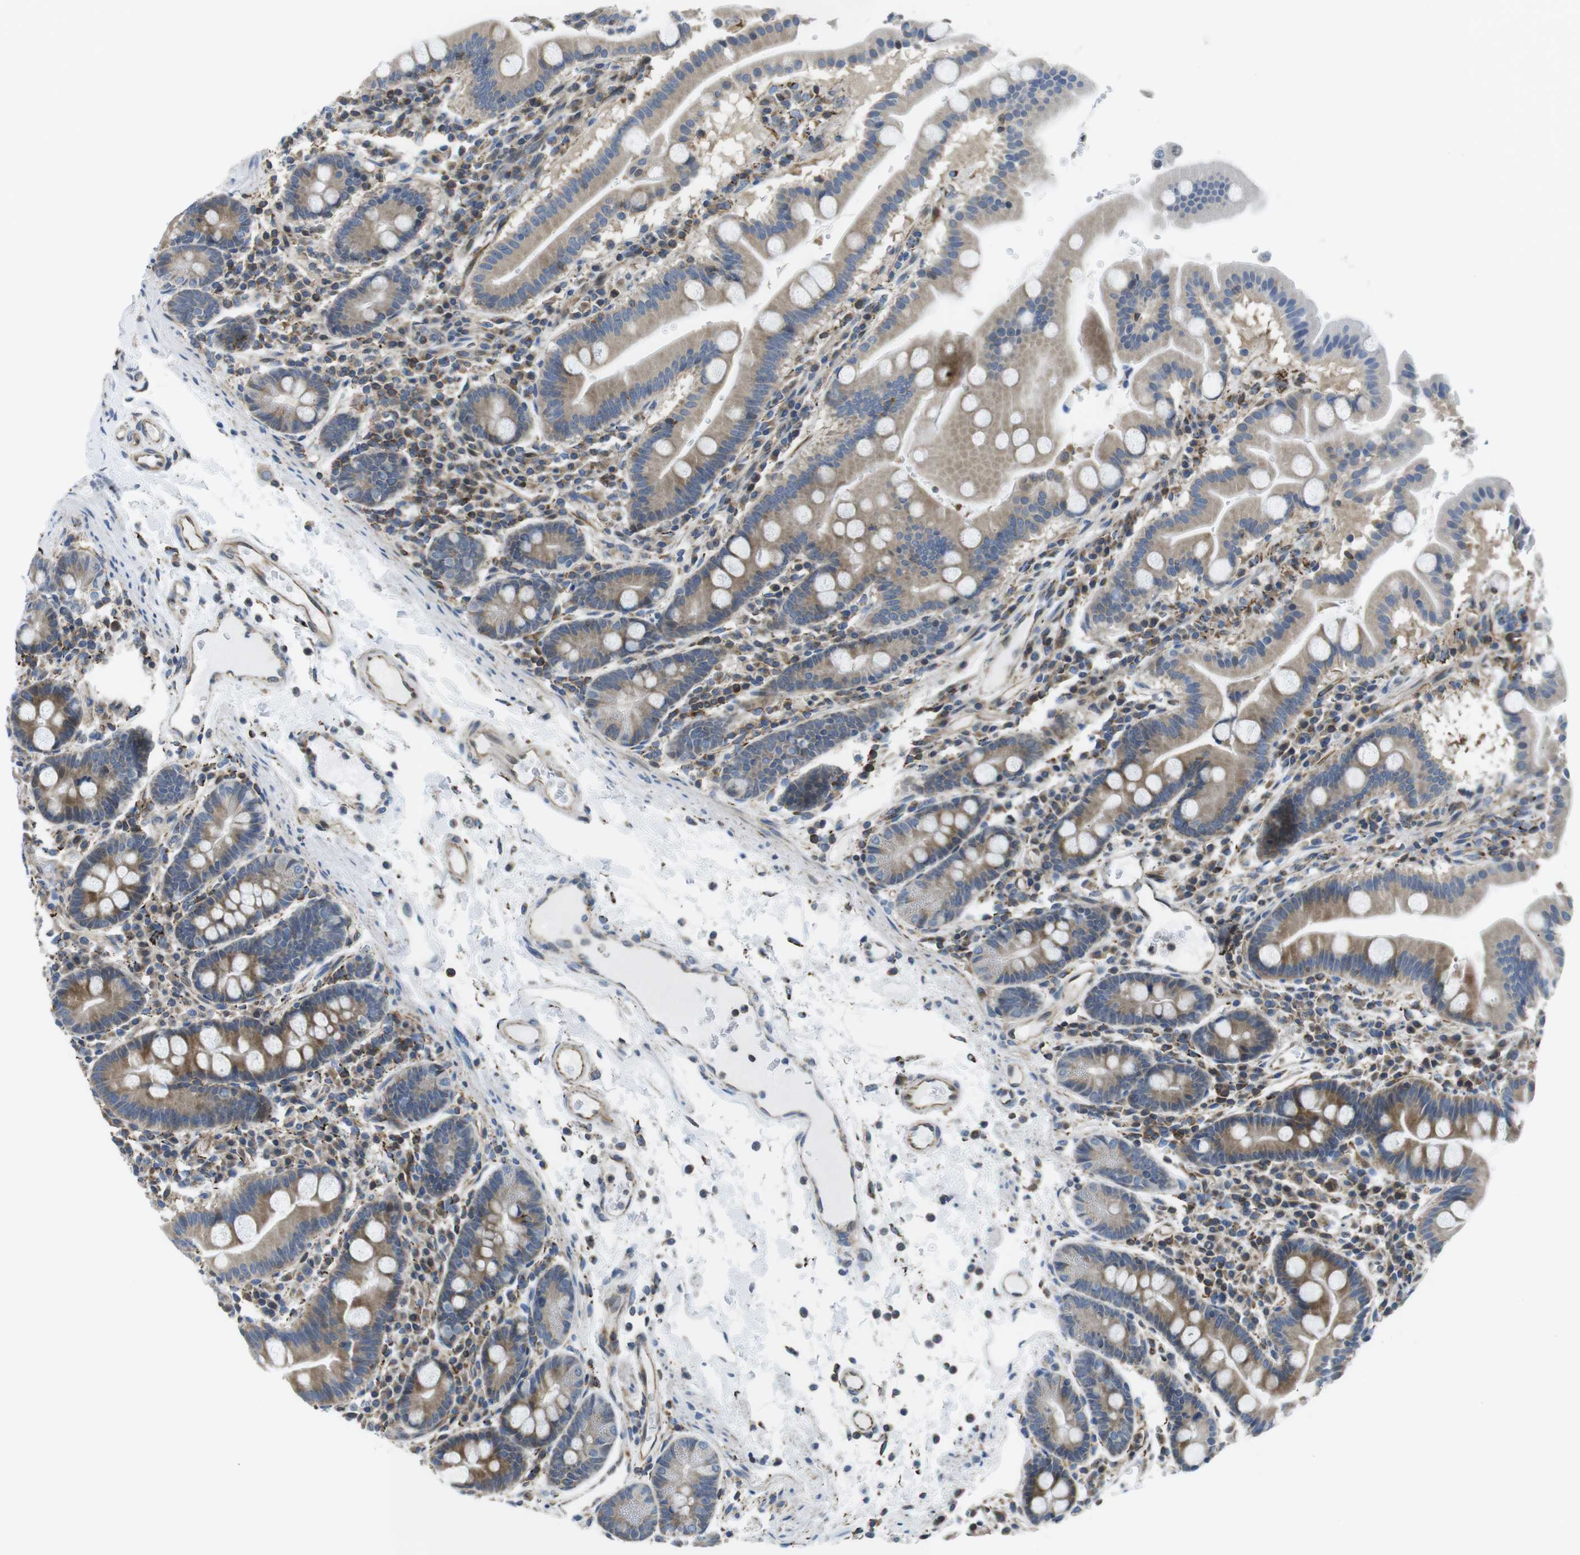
{"staining": {"intensity": "moderate", "quantity": "25%-75%", "location": "cytoplasmic/membranous"}, "tissue": "duodenum", "cell_type": "Glandular cells", "image_type": "normal", "snomed": [{"axis": "morphology", "description": "Normal tissue, NOS"}, {"axis": "topography", "description": "Duodenum"}], "caption": "Immunohistochemical staining of unremarkable human duodenum demonstrates medium levels of moderate cytoplasmic/membranous staining in about 25%-75% of glandular cells. The staining is performed using DAB (3,3'-diaminobenzidine) brown chromogen to label protein expression. The nuclei are counter-stained blue using hematoxylin.", "gene": "KCNE3", "patient": {"sex": "male", "age": 50}}